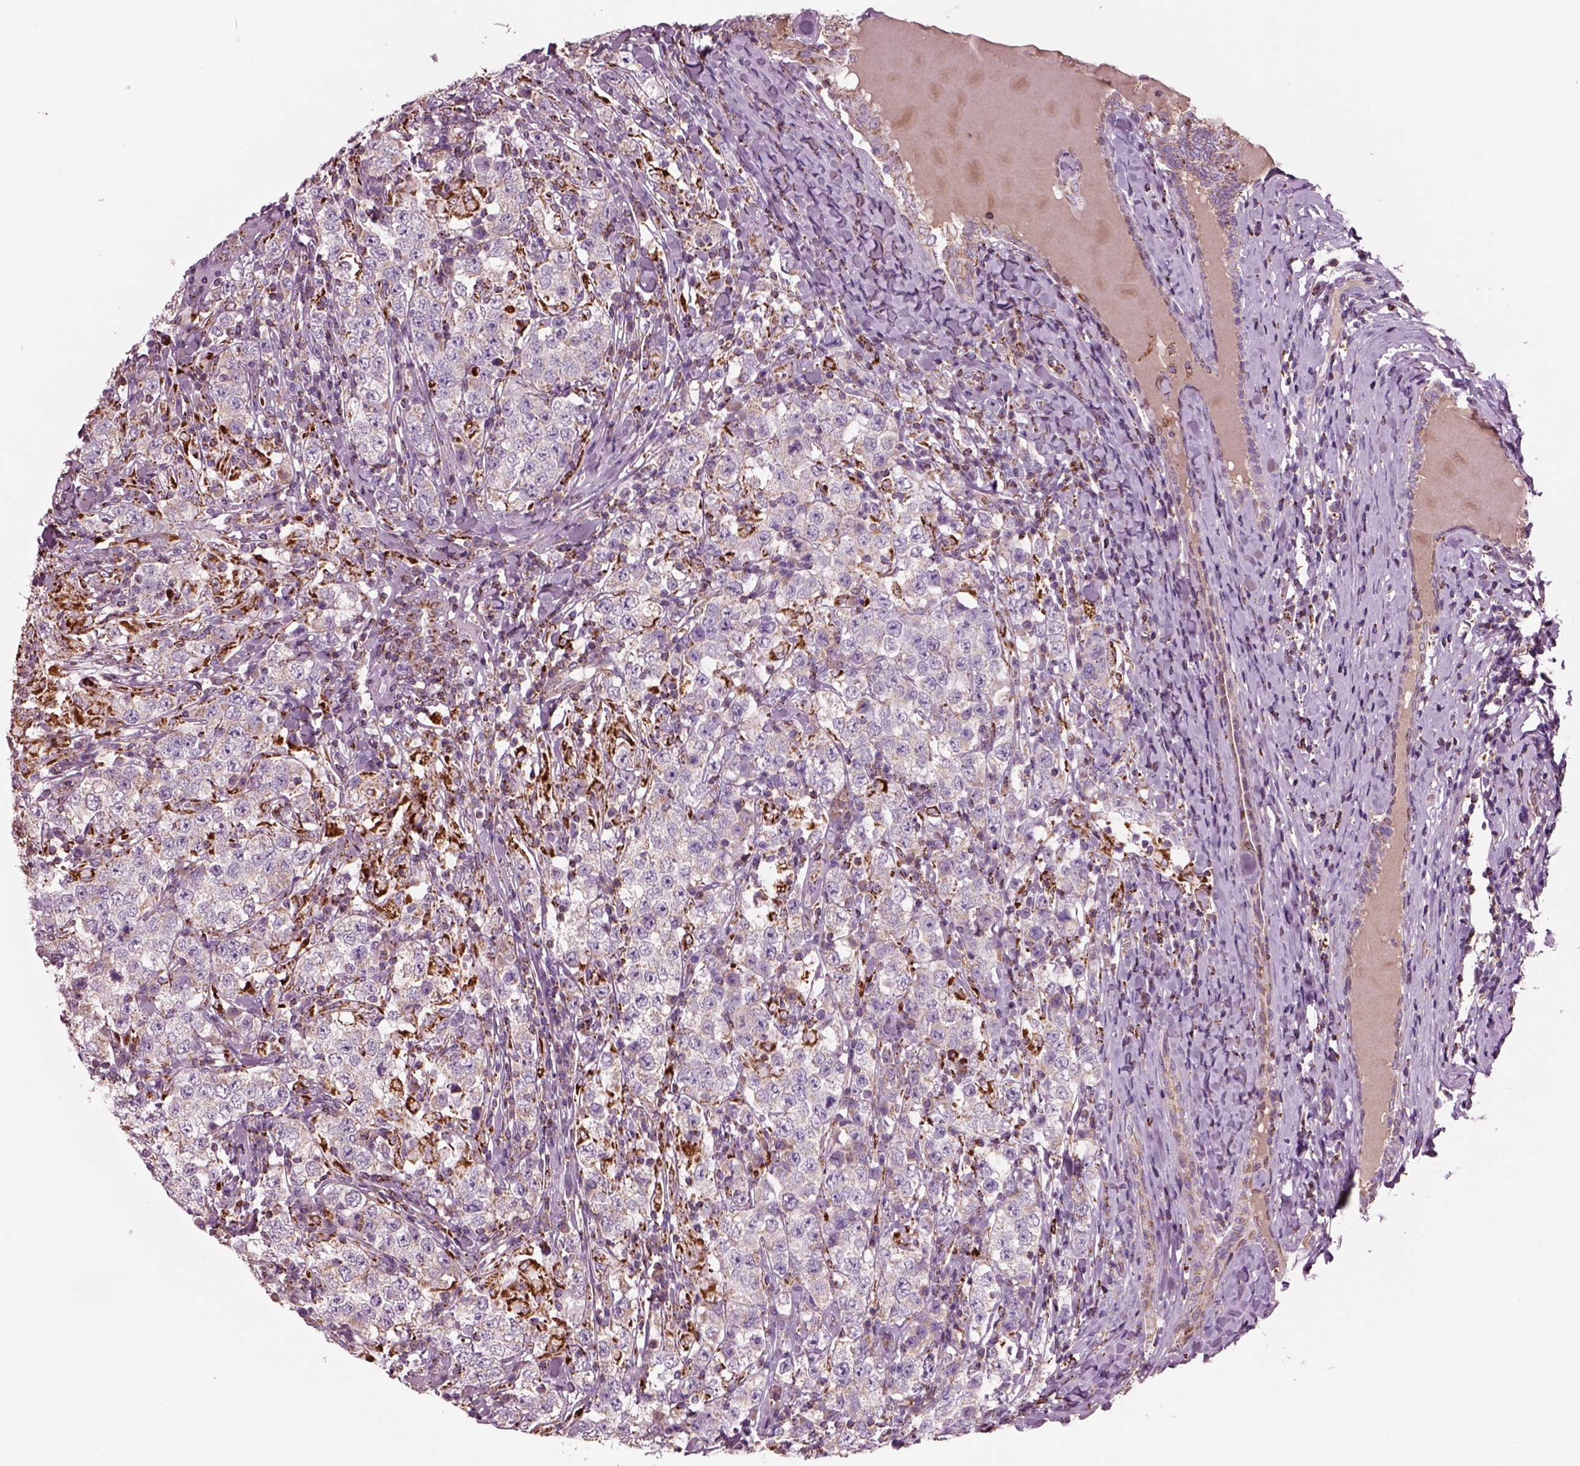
{"staining": {"intensity": "weak", "quantity": "25%-75%", "location": "cytoplasmic/membranous"}, "tissue": "testis cancer", "cell_type": "Tumor cells", "image_type": "cancer", "snomed": [{"axis": "morphology", "description": "Seminoma, NOS"}, {"axis": "morphology", "description": "Carcinoma, Embryonal, NOS"}, {"axis": "topography", "description": "Testis"}], "caption": "About 25%-75% of tumor cells in testis seminoma demonstrate weak cytoplasmic/membranous protein expression as visualized by brown immunohistochemical staining.", "gene": "SLC25A24", "patient": {"sex": "male", "age": 41}}